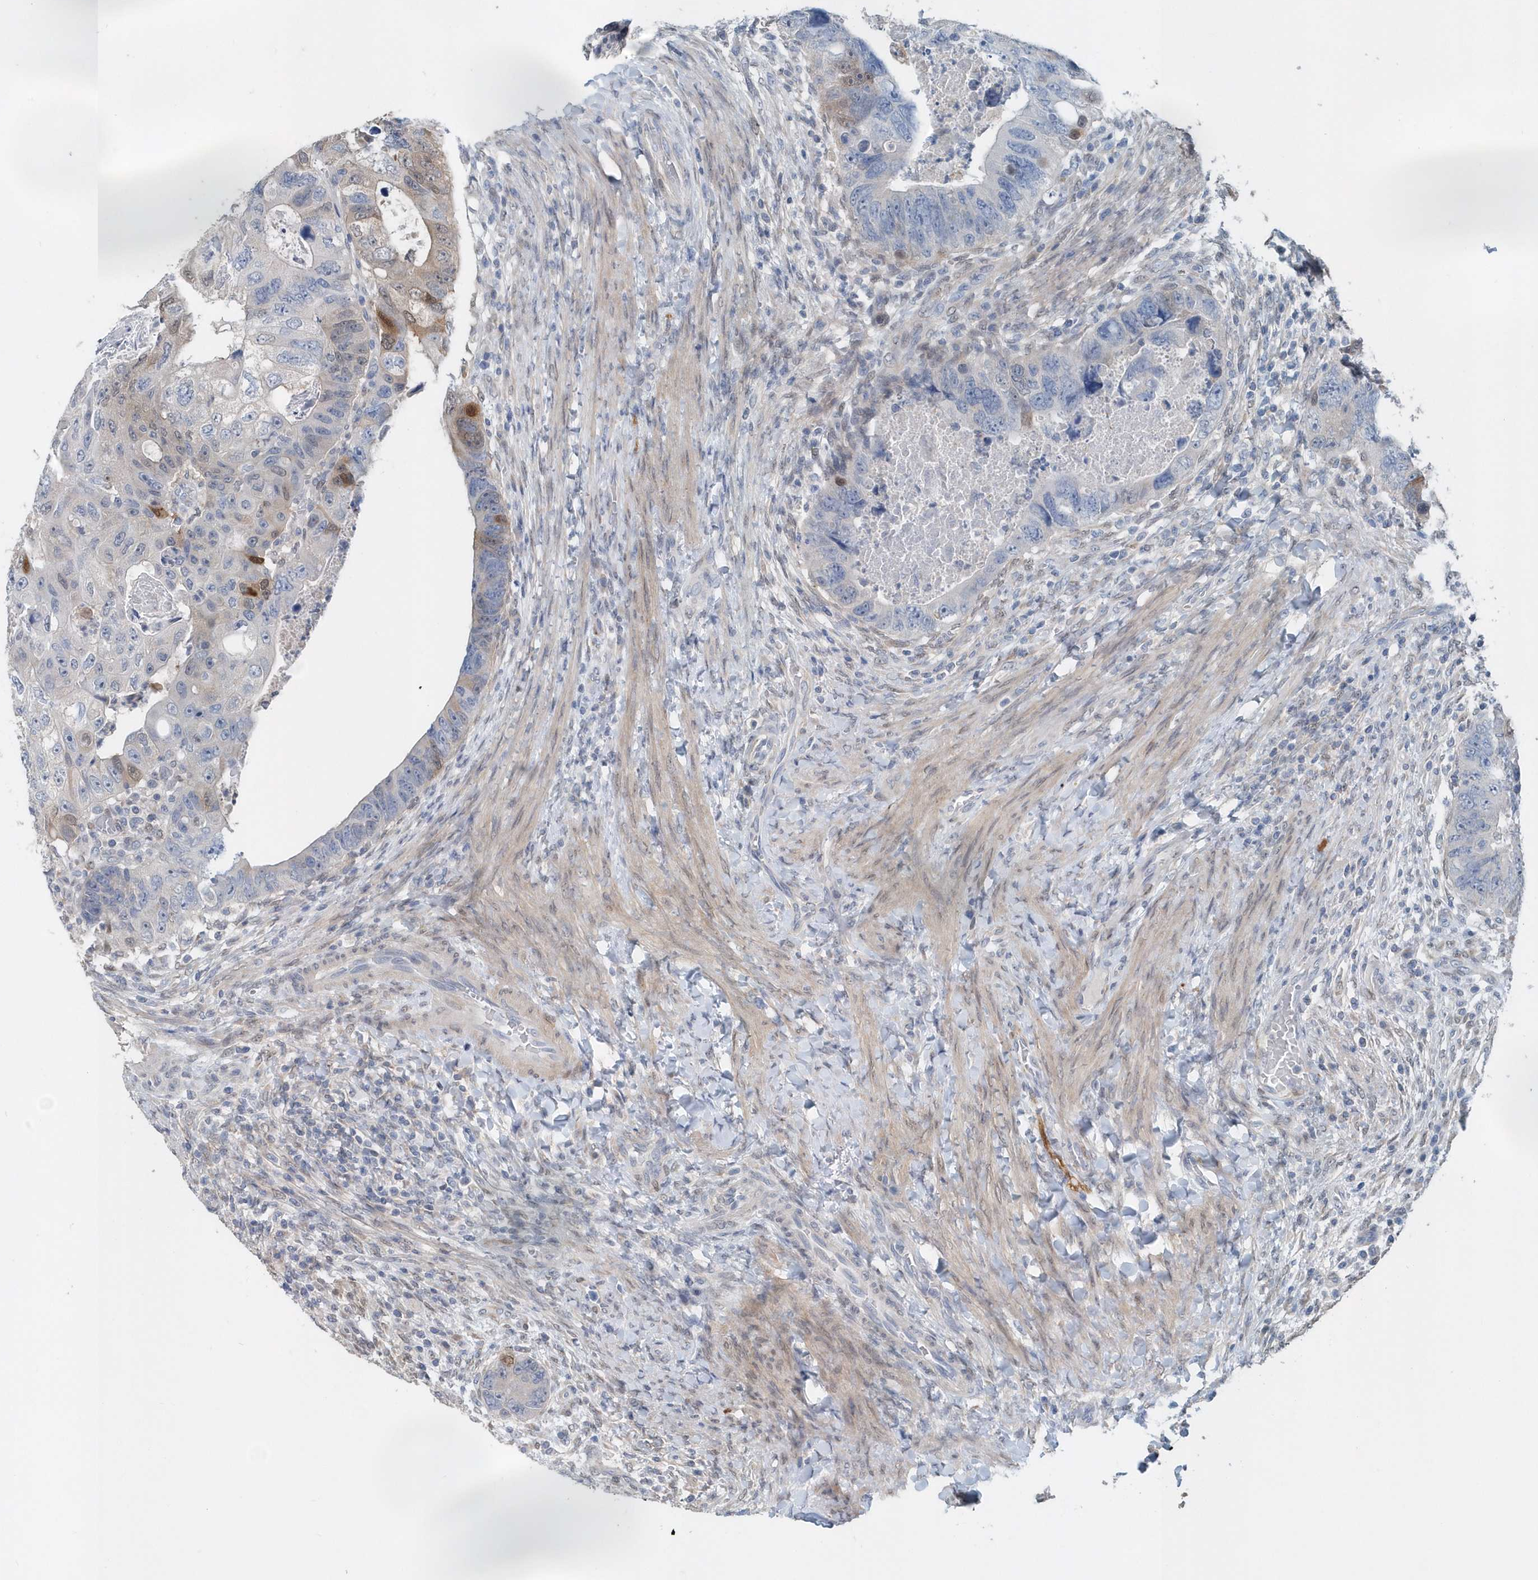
{"staining": {"intensity": "negative", "quantity": "none", "location": "none"}, "tissue": "colorectal cancer", "cell_type": "Tumor cells", "image_type": "cancer", "snomed": [{"axis": "morphology", "description": "Adenocarcinoma, NOS"}, {"axis": "topography", "description": "Rectum"}], "caption": "An IHC image of colorectal cancer (adenocarcinoma) is shown. There is no staining in tumor cells of colorectal cancer (adenocarcinoma). (Immunohistochemistry, brightfield microscopy, high magnification).", "gene": "PFN2", "patient": {"sex": "male", "age": 59}}